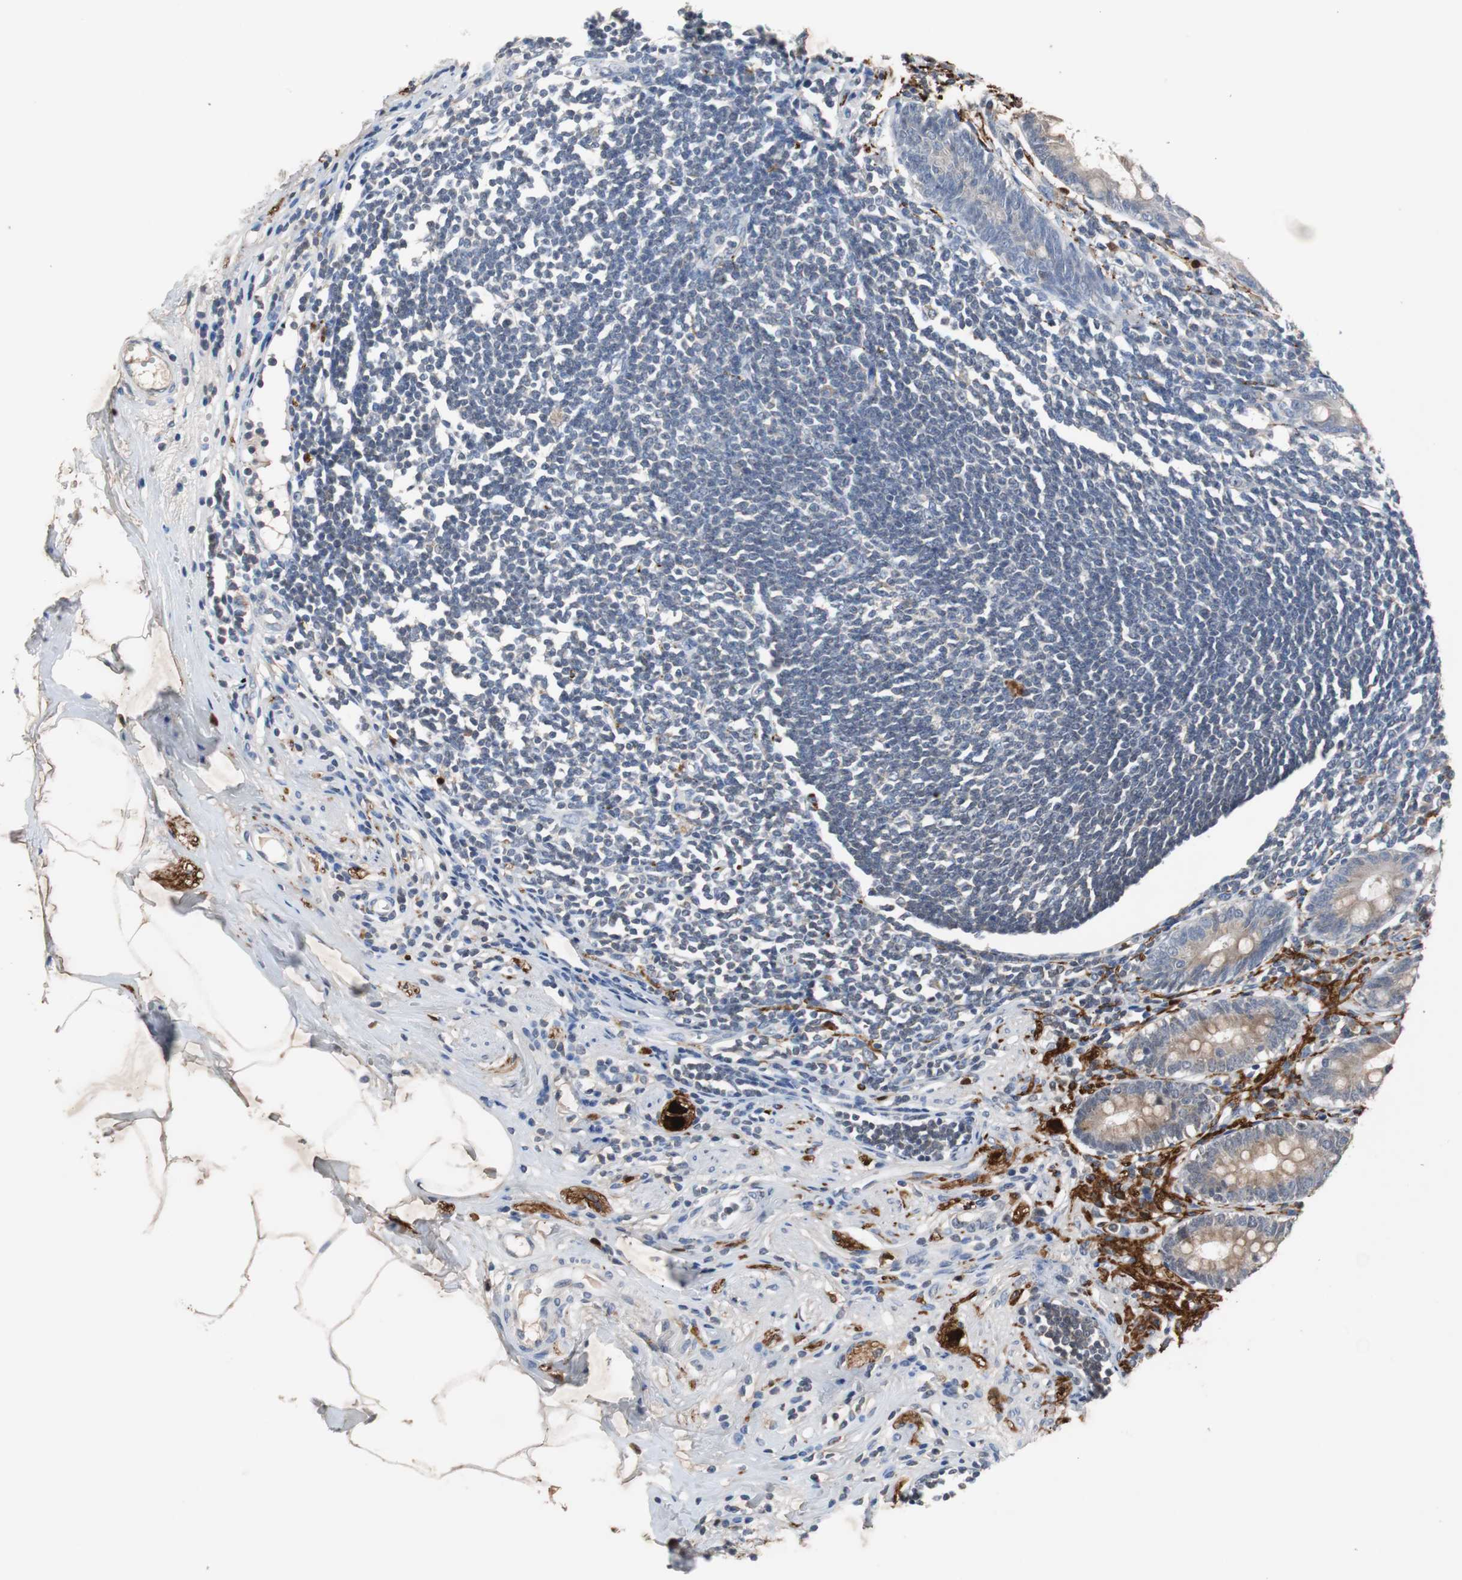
{"staining": {"intensity": "moderate", "quantity": ">75%", "location": "cytoplasmic/membranous"}, "tissue": "appendix", "cell_type": "Glandular cells", "image_type": "normal", "snomed": [{"axis": "morphology", "description": "Normal tissue, NOS"}, {"axis": "topography", "description": "Appendix"}], "caption": "Glandular cells demonstrate medium levels of moderate cytoplasmic/membranous staining in approximately >75% of cells in benign human appendix.", "gene": "CALB2", "patient": {"sex": "female", "age": 50}}